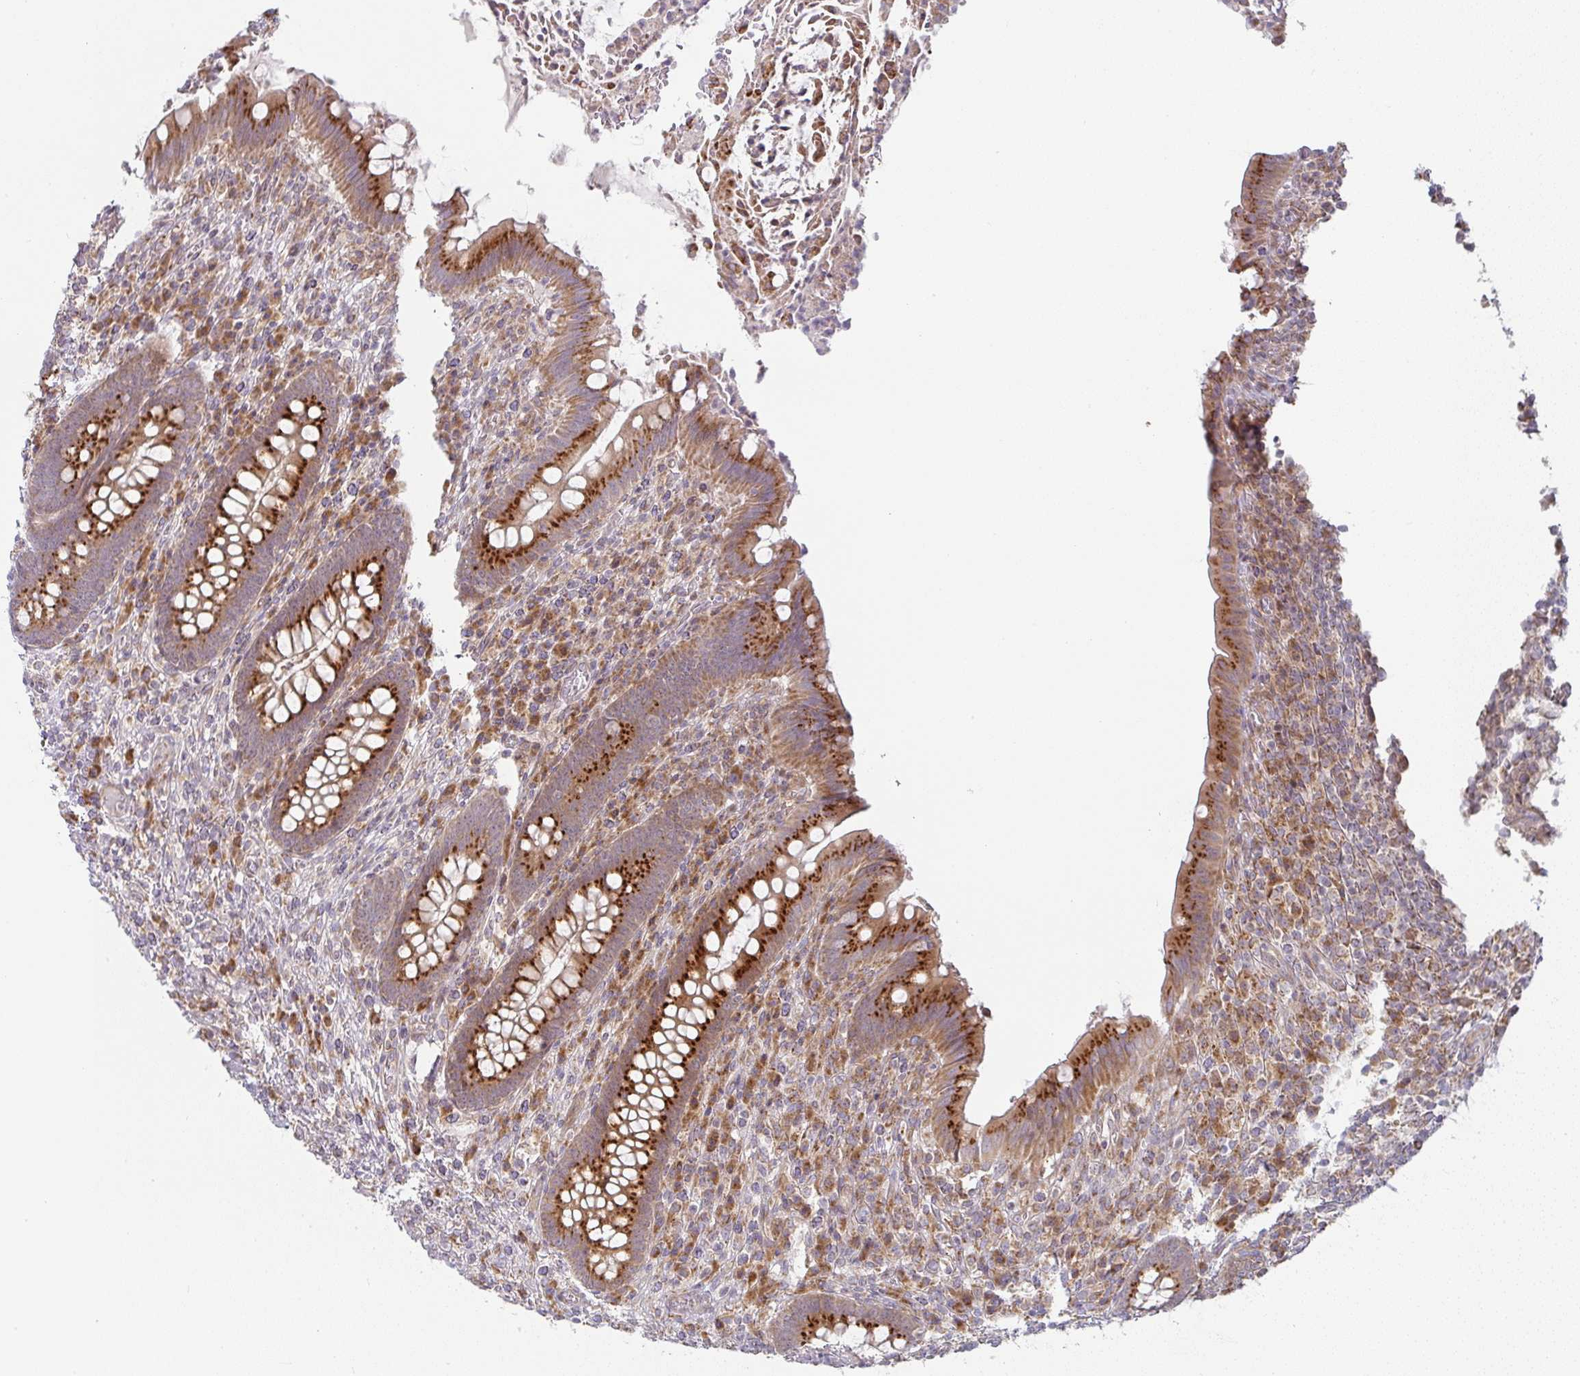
{"staining": {"intensity": "strong", "quantity": ">75%", "location": "cytoplasmic/membranous"}, "tissue": "appendix", "cell_type": "Glandular cells", "image_type": "normal", "snomed": [{"axis": "morphology", "description": "Normal tissue, NOS"}, {"axis": "topography", "description": "Appendix"}], "caption": "An immunohistochemistry (IHC) image of benign tissue is shown. Protein staining in brown highlights strong cytoplasmic/membranous positivity in appendix within glandular cells. Immunohistochemistry stains the protein in brown and the nuclei are stained blue.", "gene": "MOB1A", "patient": {"sex": "female", "age": 43}}